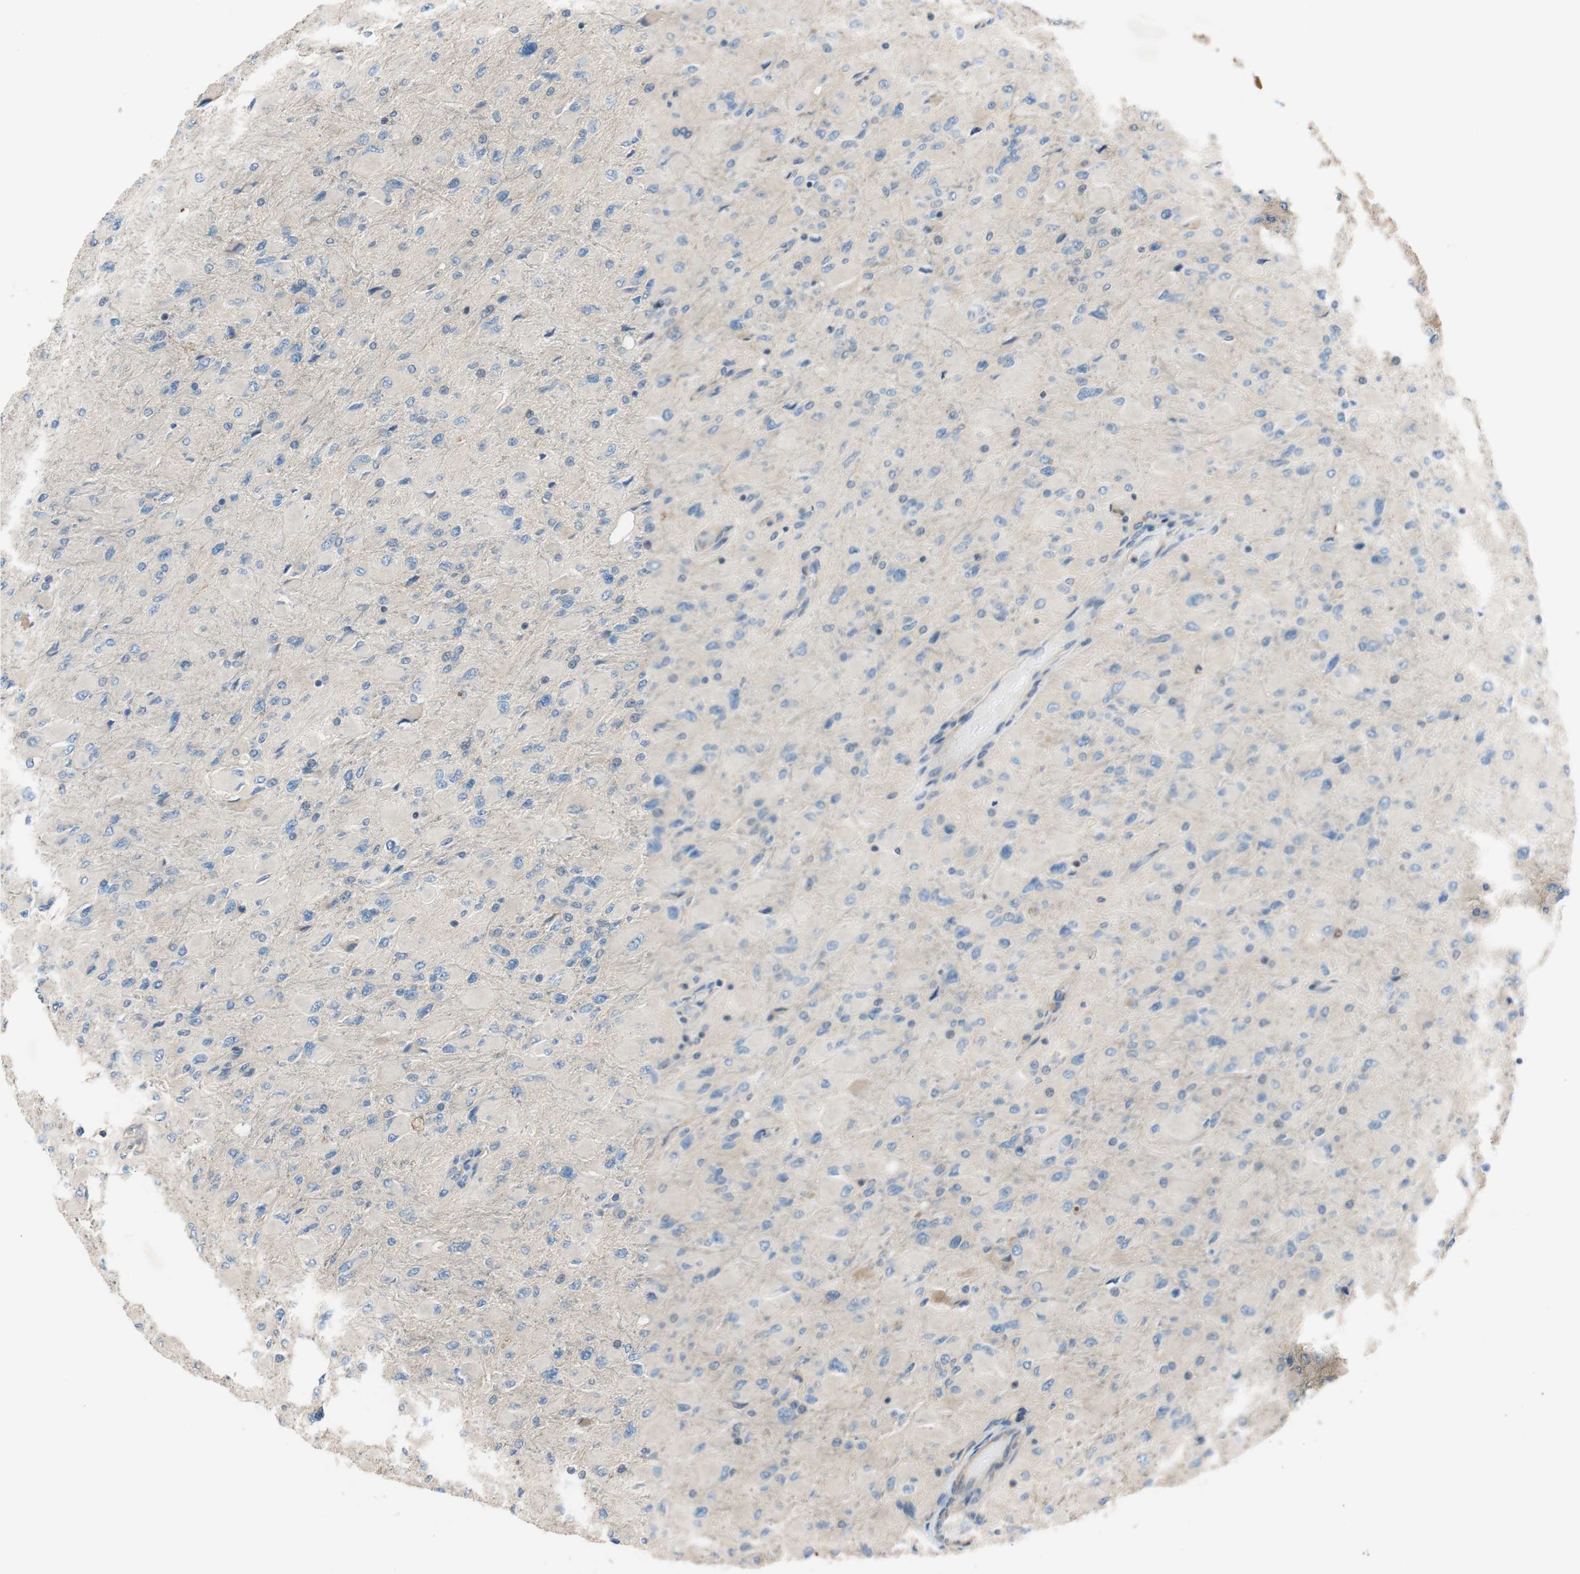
{"staining": {"intensity": "negative", "quantity": "none", "location": "none"}, "tissue": "glioma", "cell_type": "Tumor cells", "image_type": "cancer", "snomed": [{"axis": "morphology", "description": "Glioma, malignant, High grade"}, {"axis": "topography", "description": "Cerebral cortex"}], "caption": "Immunohistochemistry (IHC) histopathology image of neoplastic tissue: human glioma stained with DAB (3,3'-diaminobenzidine) demonstrates no significant protein positivity in tumor cells.", "gene": "CALML3", "patient": {"sex": "female", "age": 36}}